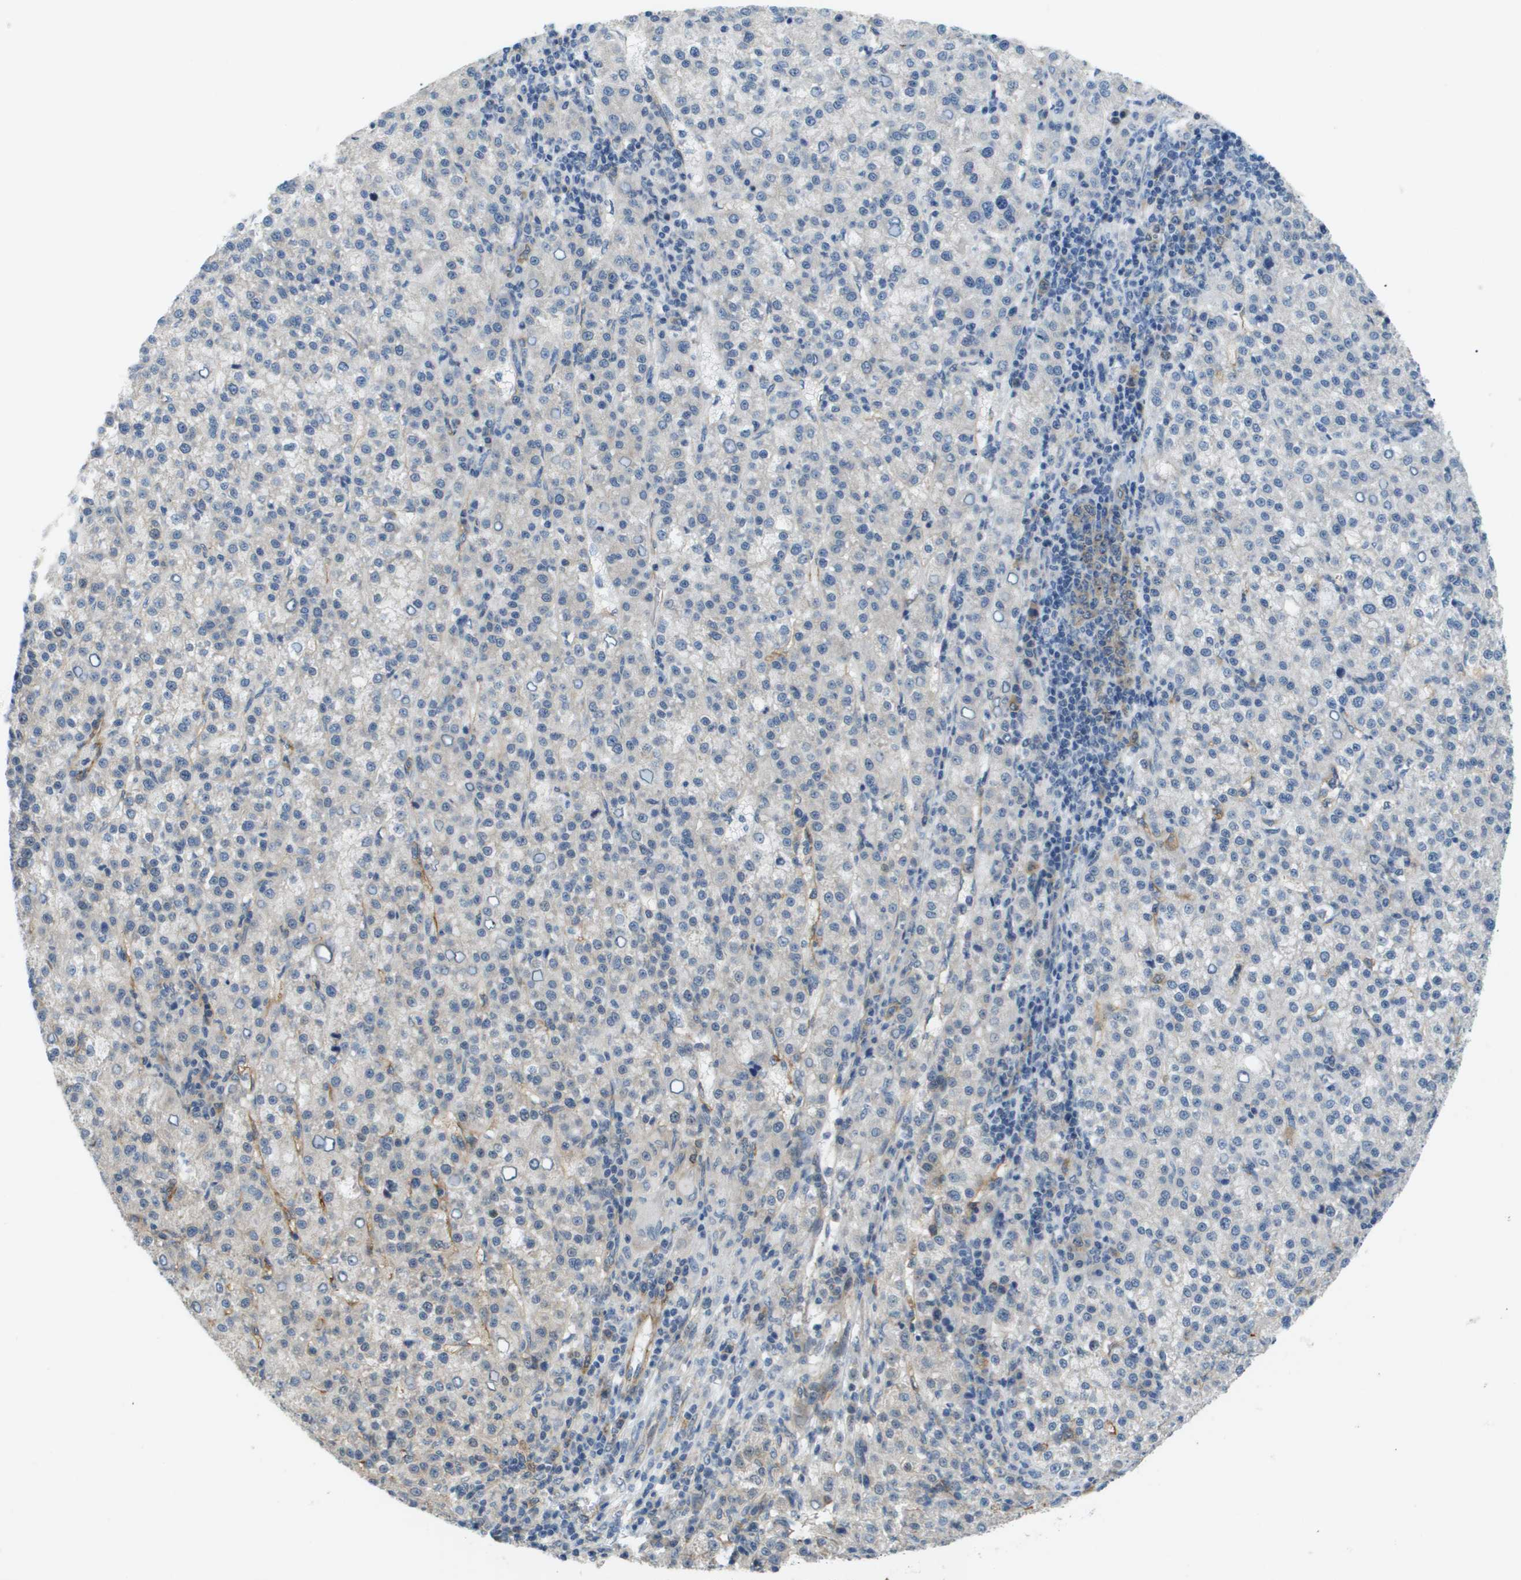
{"staining": {"intensity": "negative", "quantity": "none", "location": "none"}, "tissue": "liver cancer", "cell_type": "Tumor cells", "image_type": "cancer", "snomed": [{"axis": "morphology", "description": "Carcinoma, Hepatocellular, NOS"}, {"axis": "topography", "description": "Liver"}], "caption": "DAB (3,3'-diaminobenzidine) immunohistochemical staining of liver hepatocellular carcinoma exhibits no significant expression in tumor cells. Brightfield microscopy of immunohistochemistry (IHC) stained with DAB (3,3'-diaminobenzidine) (brown) and hematoxylin (blue), captured at high magnification.", "gene": "OTUD5", "patient": {"sex": "female", "age": 58}}